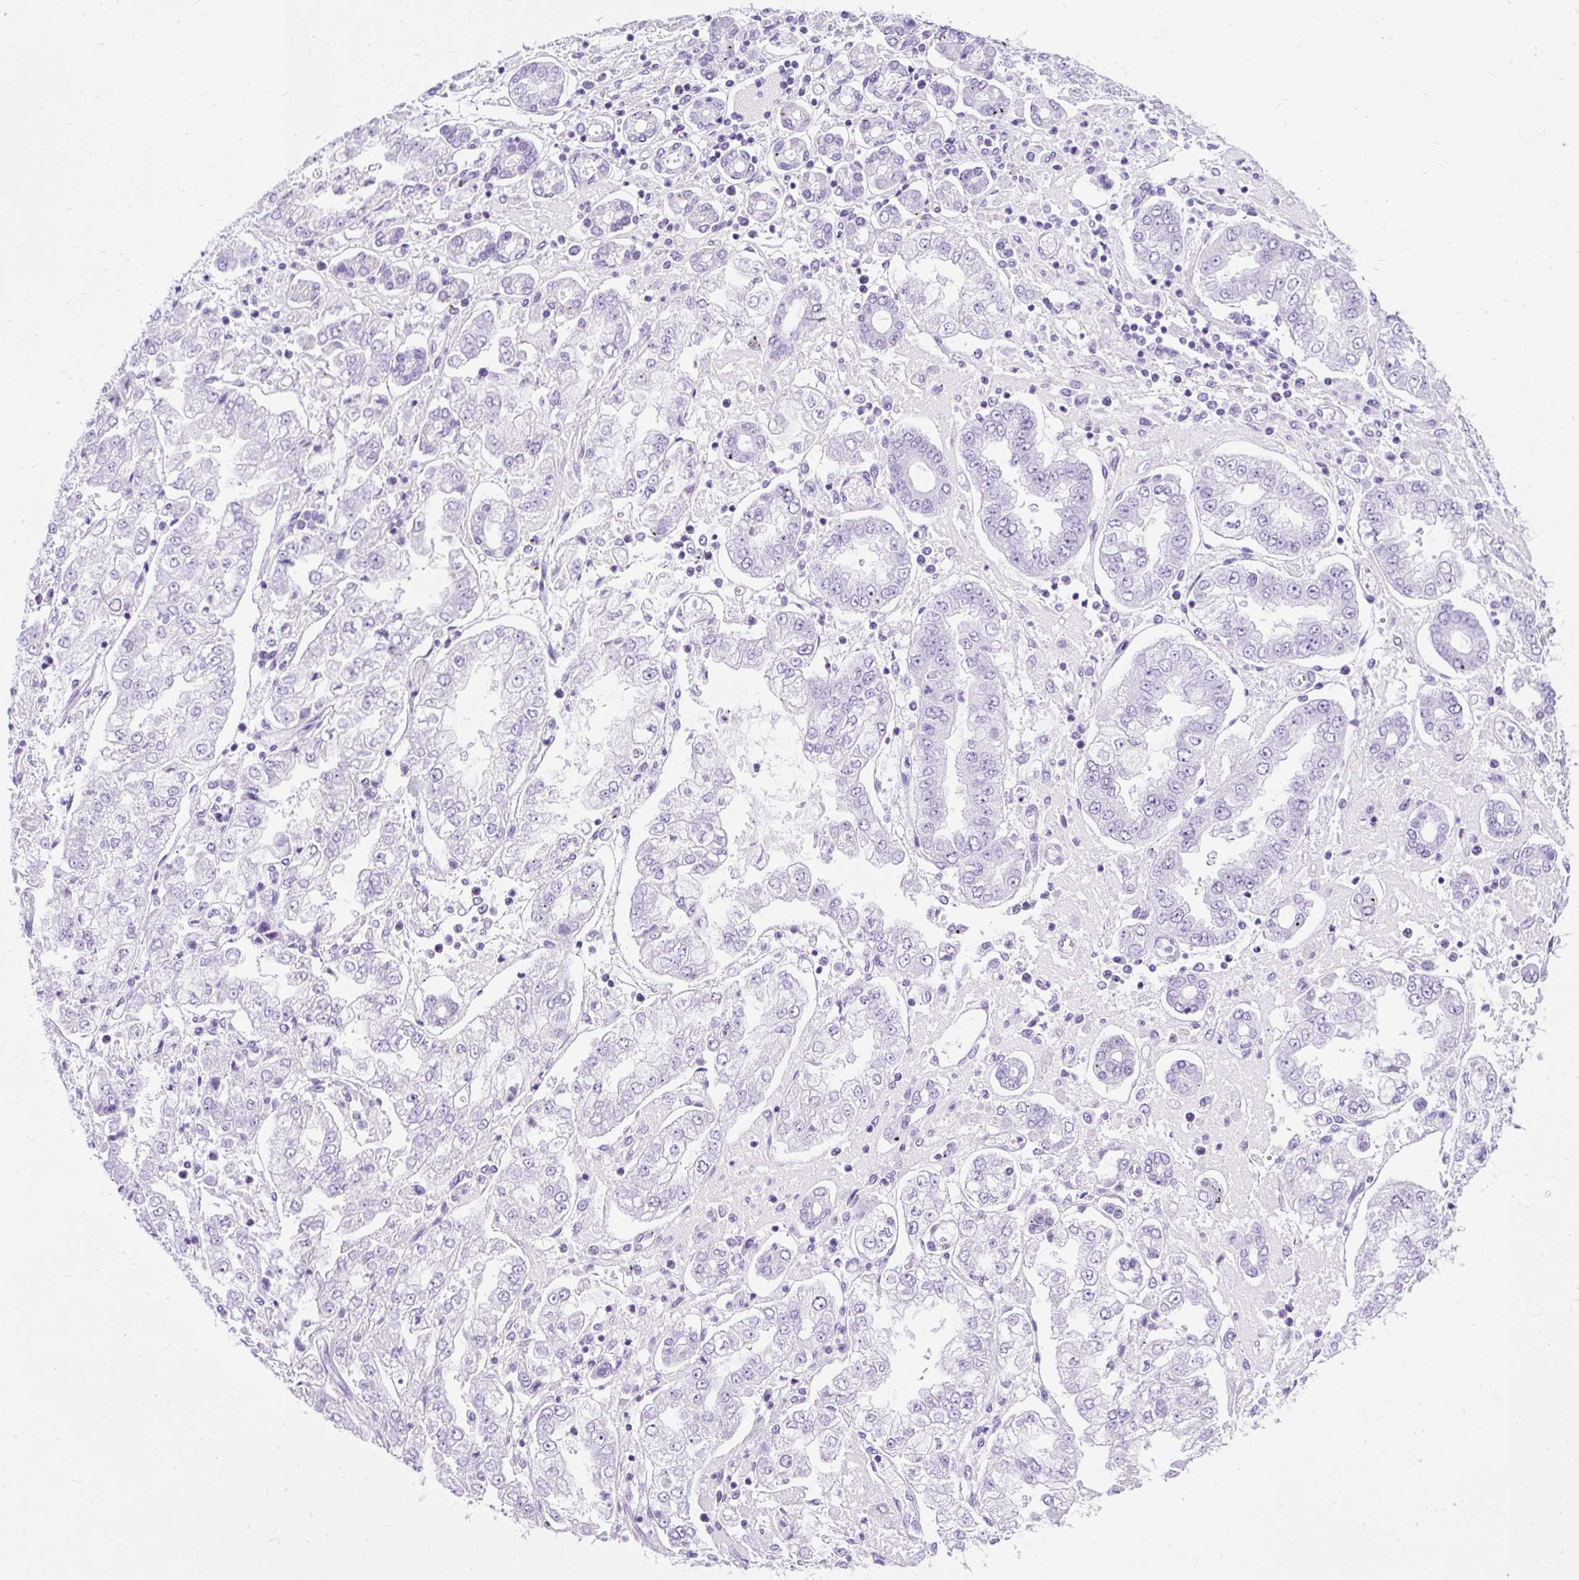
{"staining": {"intensity": "negative", "quantity": "none", "location": "none"}, "tissue": "stomach cancer", "cell_type": "Tumor cells", "image_type": "cancer", "snomed": [{"axis": "morphology", "description": "Adenocarcinoma, NOS"}, {"axis": "topography", "description": "Stomach"}], "caption": "High power microscopy micrograph of an IHC histopathology image of adenocarcinoma (stomach), revealing no significant staining in tumor cells.", "gene": "PVALB", "patient": {"sex": "male", "age": 76}}